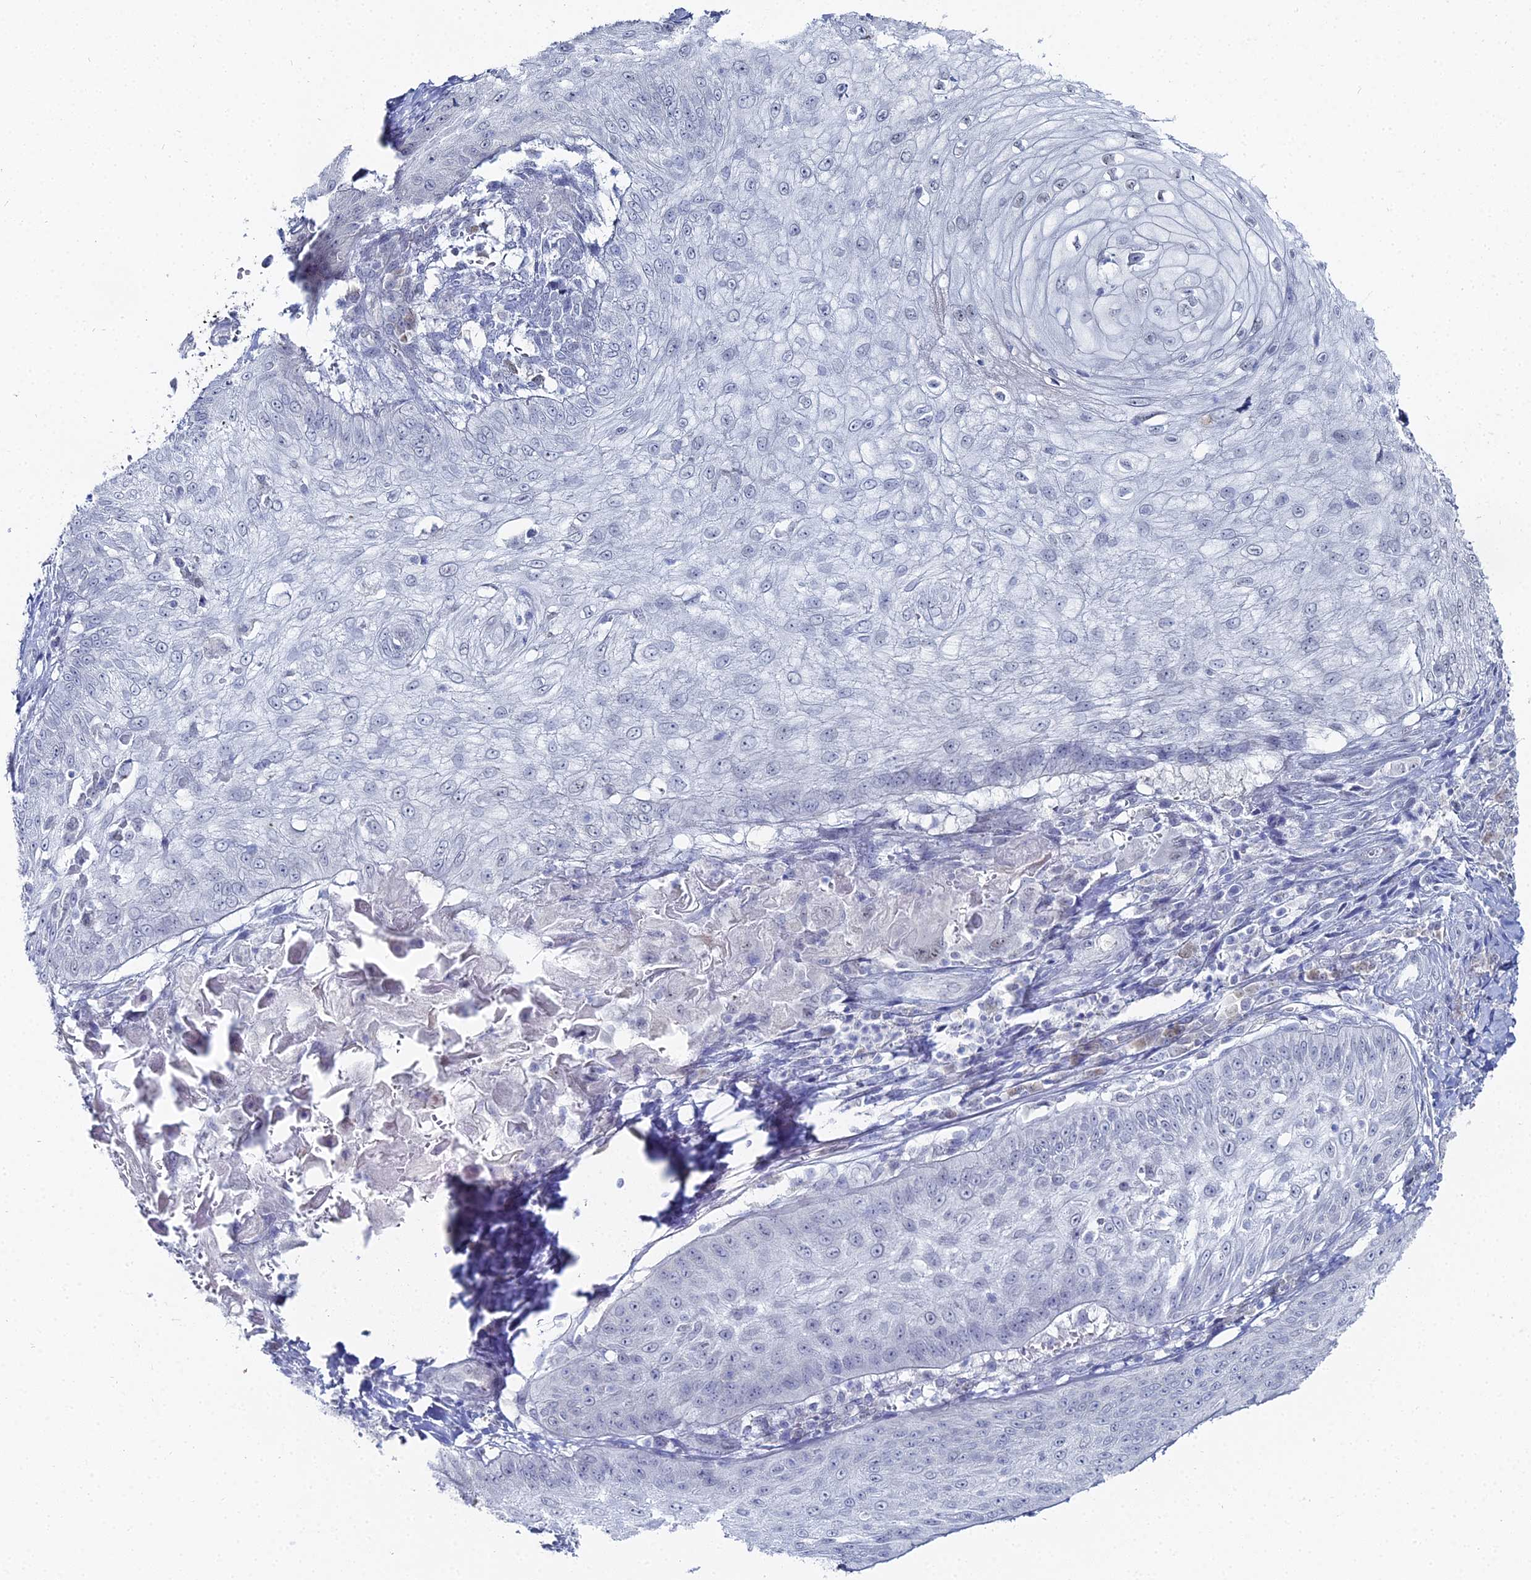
{"staining": {"intensity": "negative", "quantity": "none", "location": "none"}, "tissue": "skin cancer", "cell_type": "Tumor cells", "image_type": "cancer", "snomed": [{"axis": "morphology", "description": "Squamous cell carcinoma, NOS"}, {"axis": "topography", "description": "Skin"}], "caption": "Immunohistochemistry (IHC) of skin cancer (squamous cell carcinoma) displays no positivity in tumor cells.", "gene": "THAP4", "patient": {"sex": "male", "age": 70}}